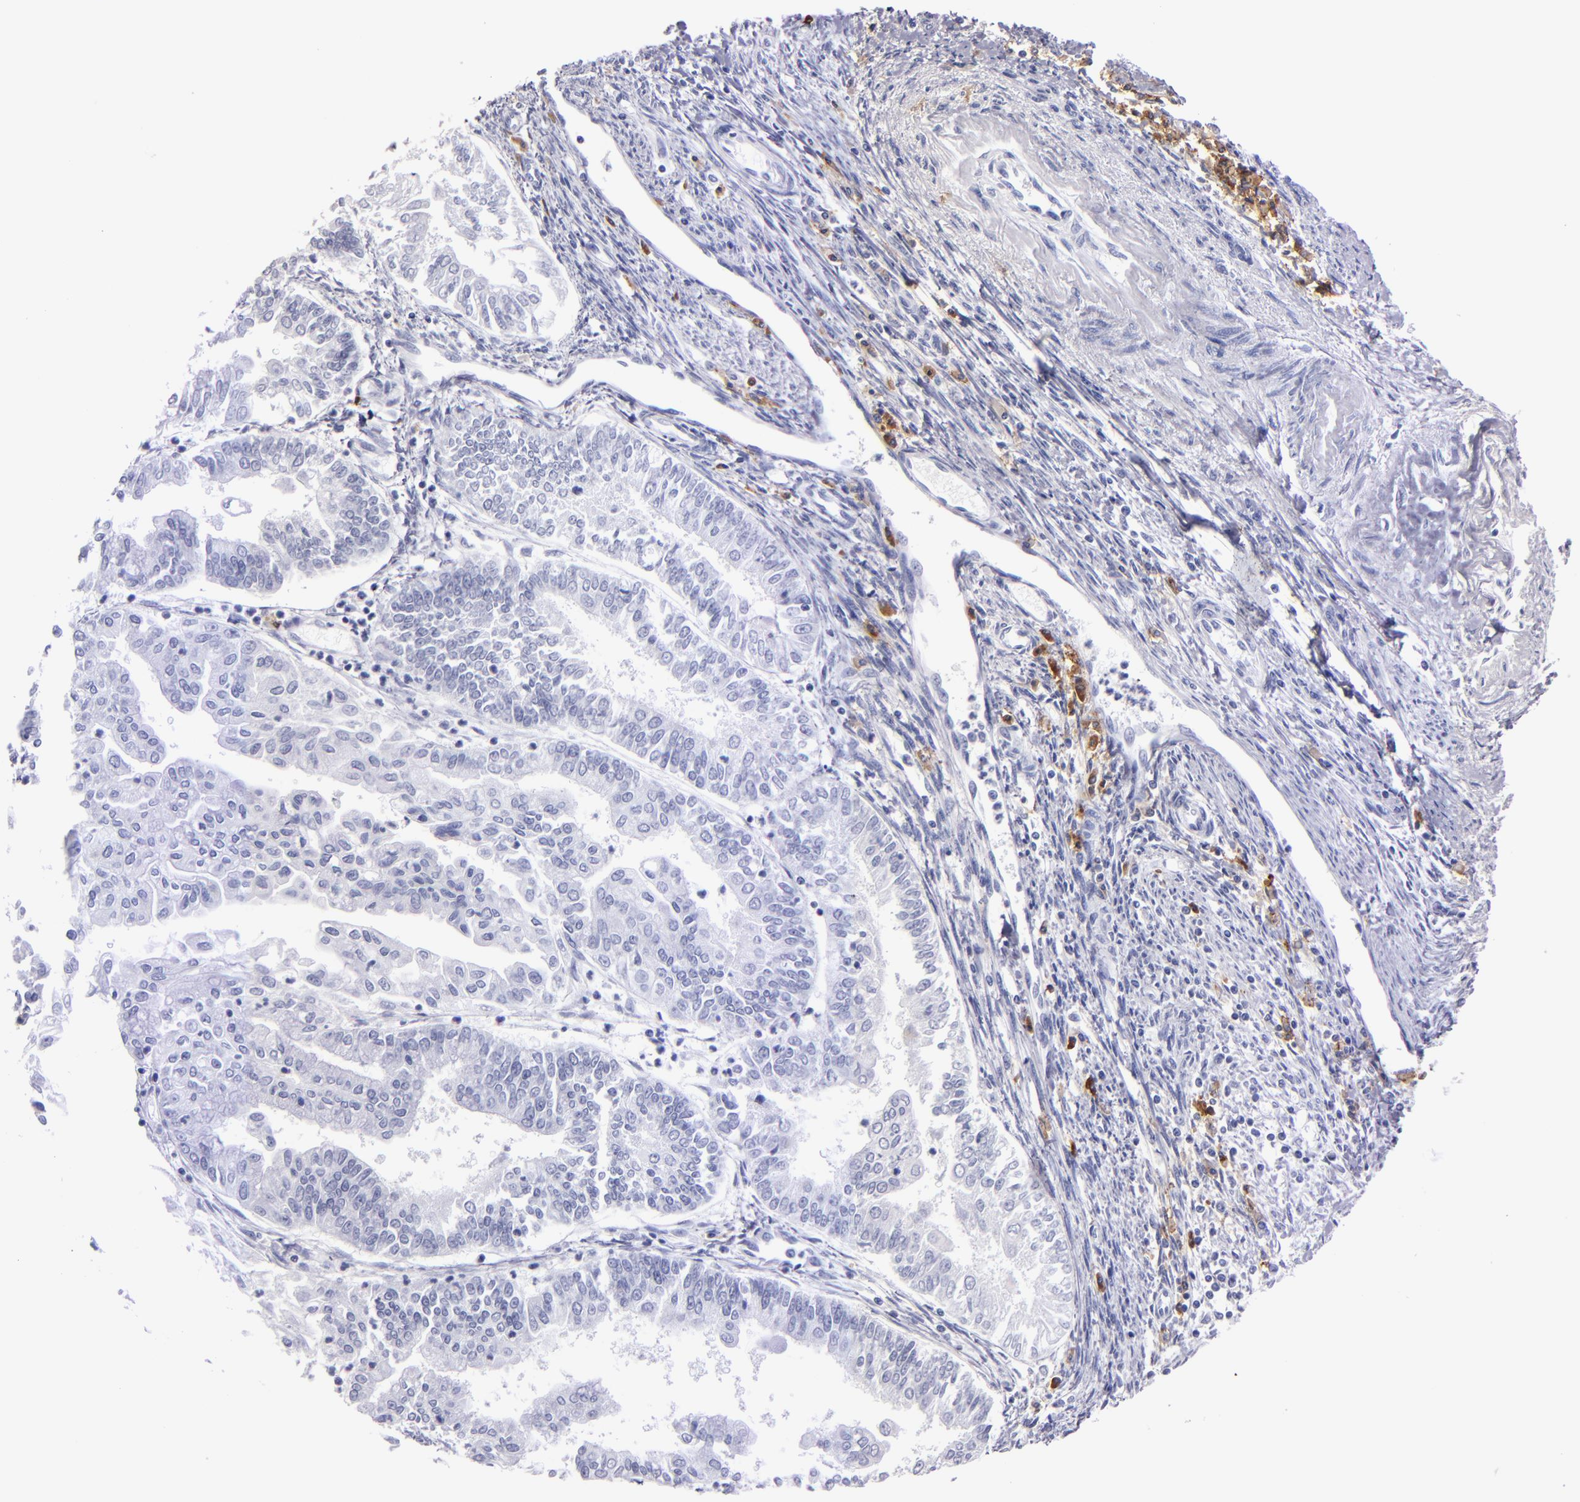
{"staining": {"intensity": "negative", "quantity": "none", "location": "none"}, "tissue": "endometrial cancer", "cell_type": "Tumor cells", "image_type": "cancer", "snomed": [{"axis": "morphology", "description": "Adenocarcinoma, NOS"}, {"axis": "topography", "description": "Endometrium"}], "caption": "A high-resolution micrograph shows immunohistochemistry staining of endometrial adenocarcinoma, which displays no significant expression in tumor cells. Nuclei are stained in blue.", "gene": "CD38", "patient": {"sex": "female", "age": 75}}